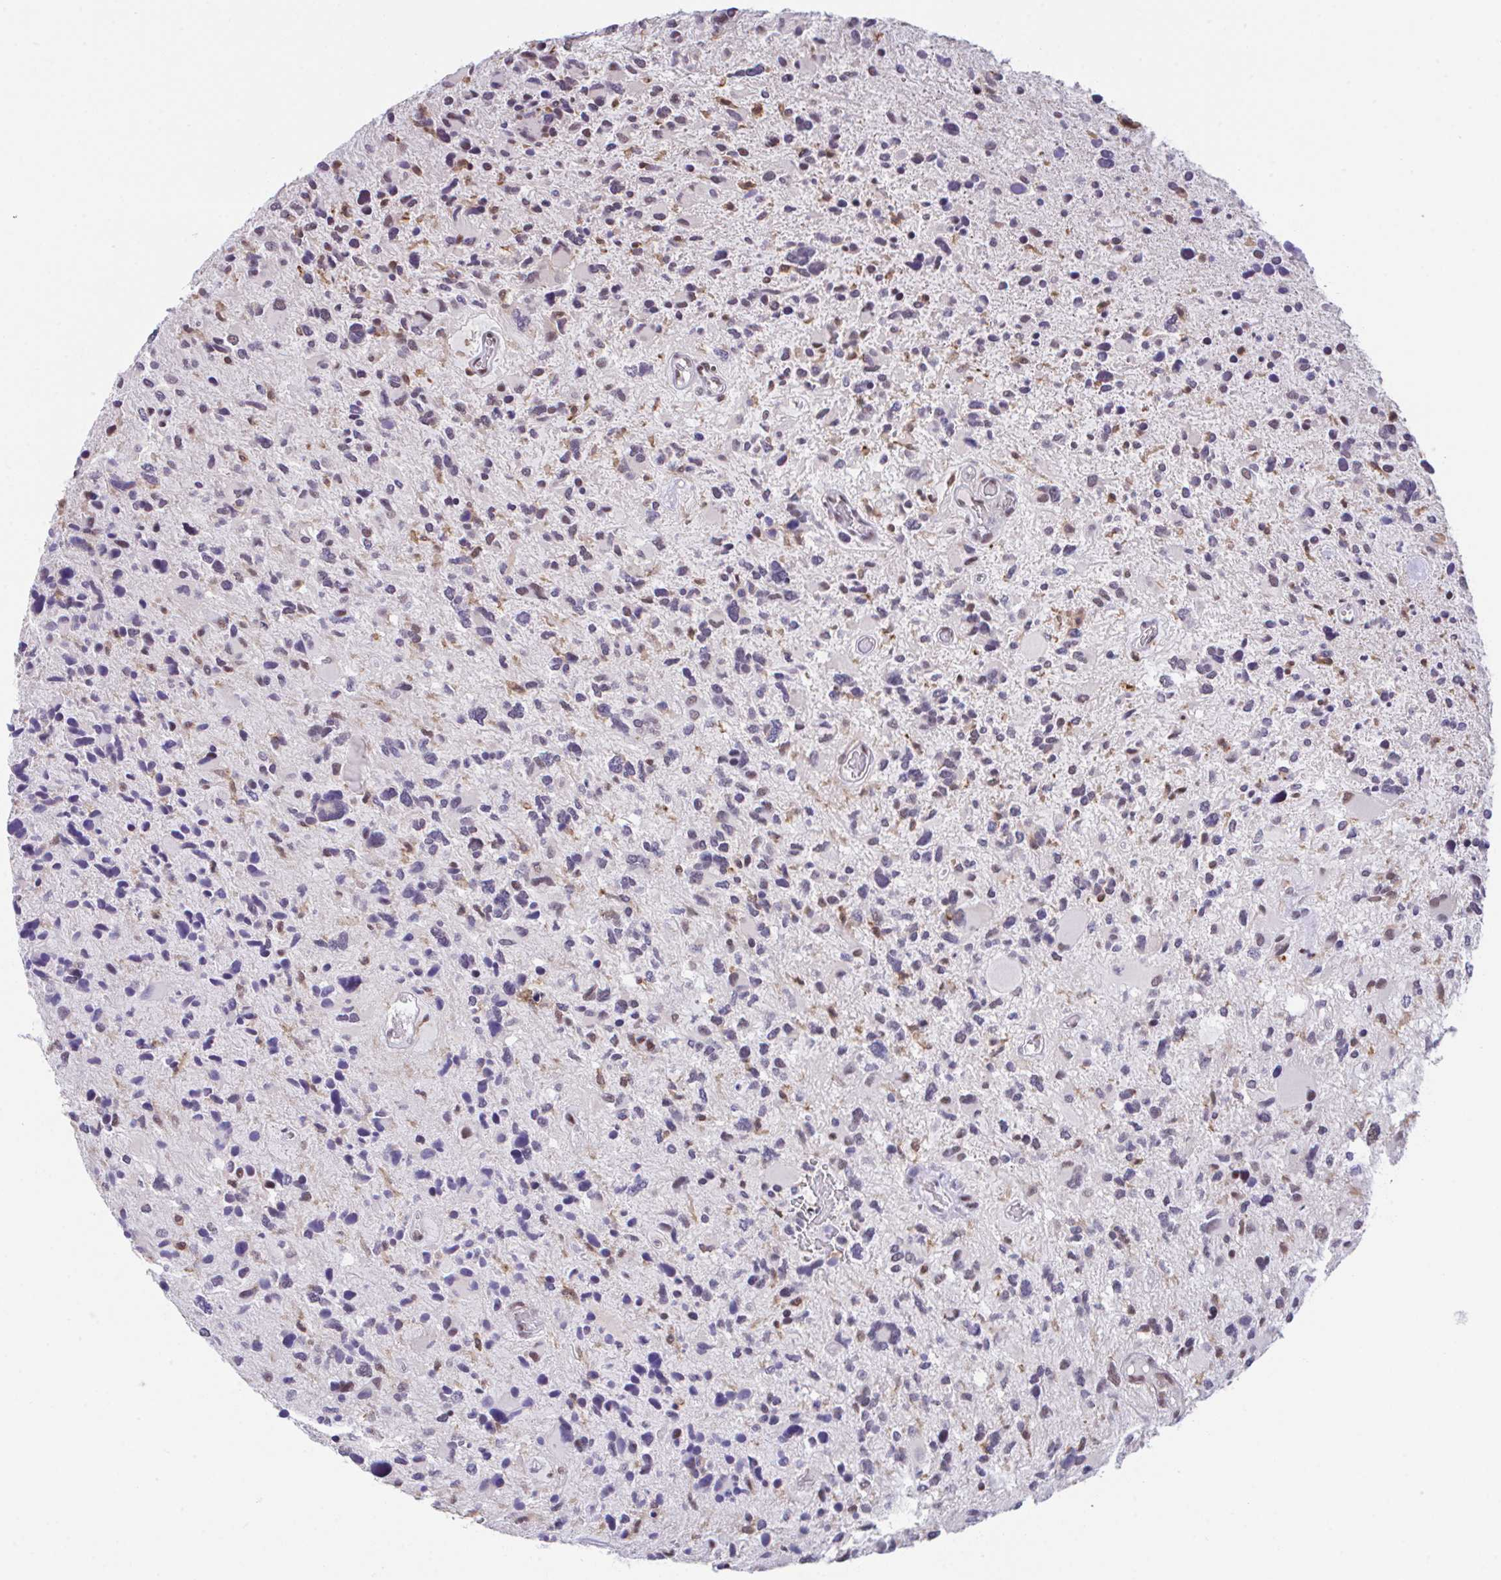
{"staining": {"intensity": "negative", "quantity": "none", "location": "none"}, "tissue": "glioma", "cell_type": "Tumor cells", "image_type": "cancer", "snomed": [{"axis": "morphology", "description": "Glioma, malignant, High grade"}, {"axis": "topography", "description": "Brain"}], "caption": "IHC of human glioma reveals no positivity in tumor cells.", "gene": "OR6K3", "patient": {"sex": "female", "age": 11}}